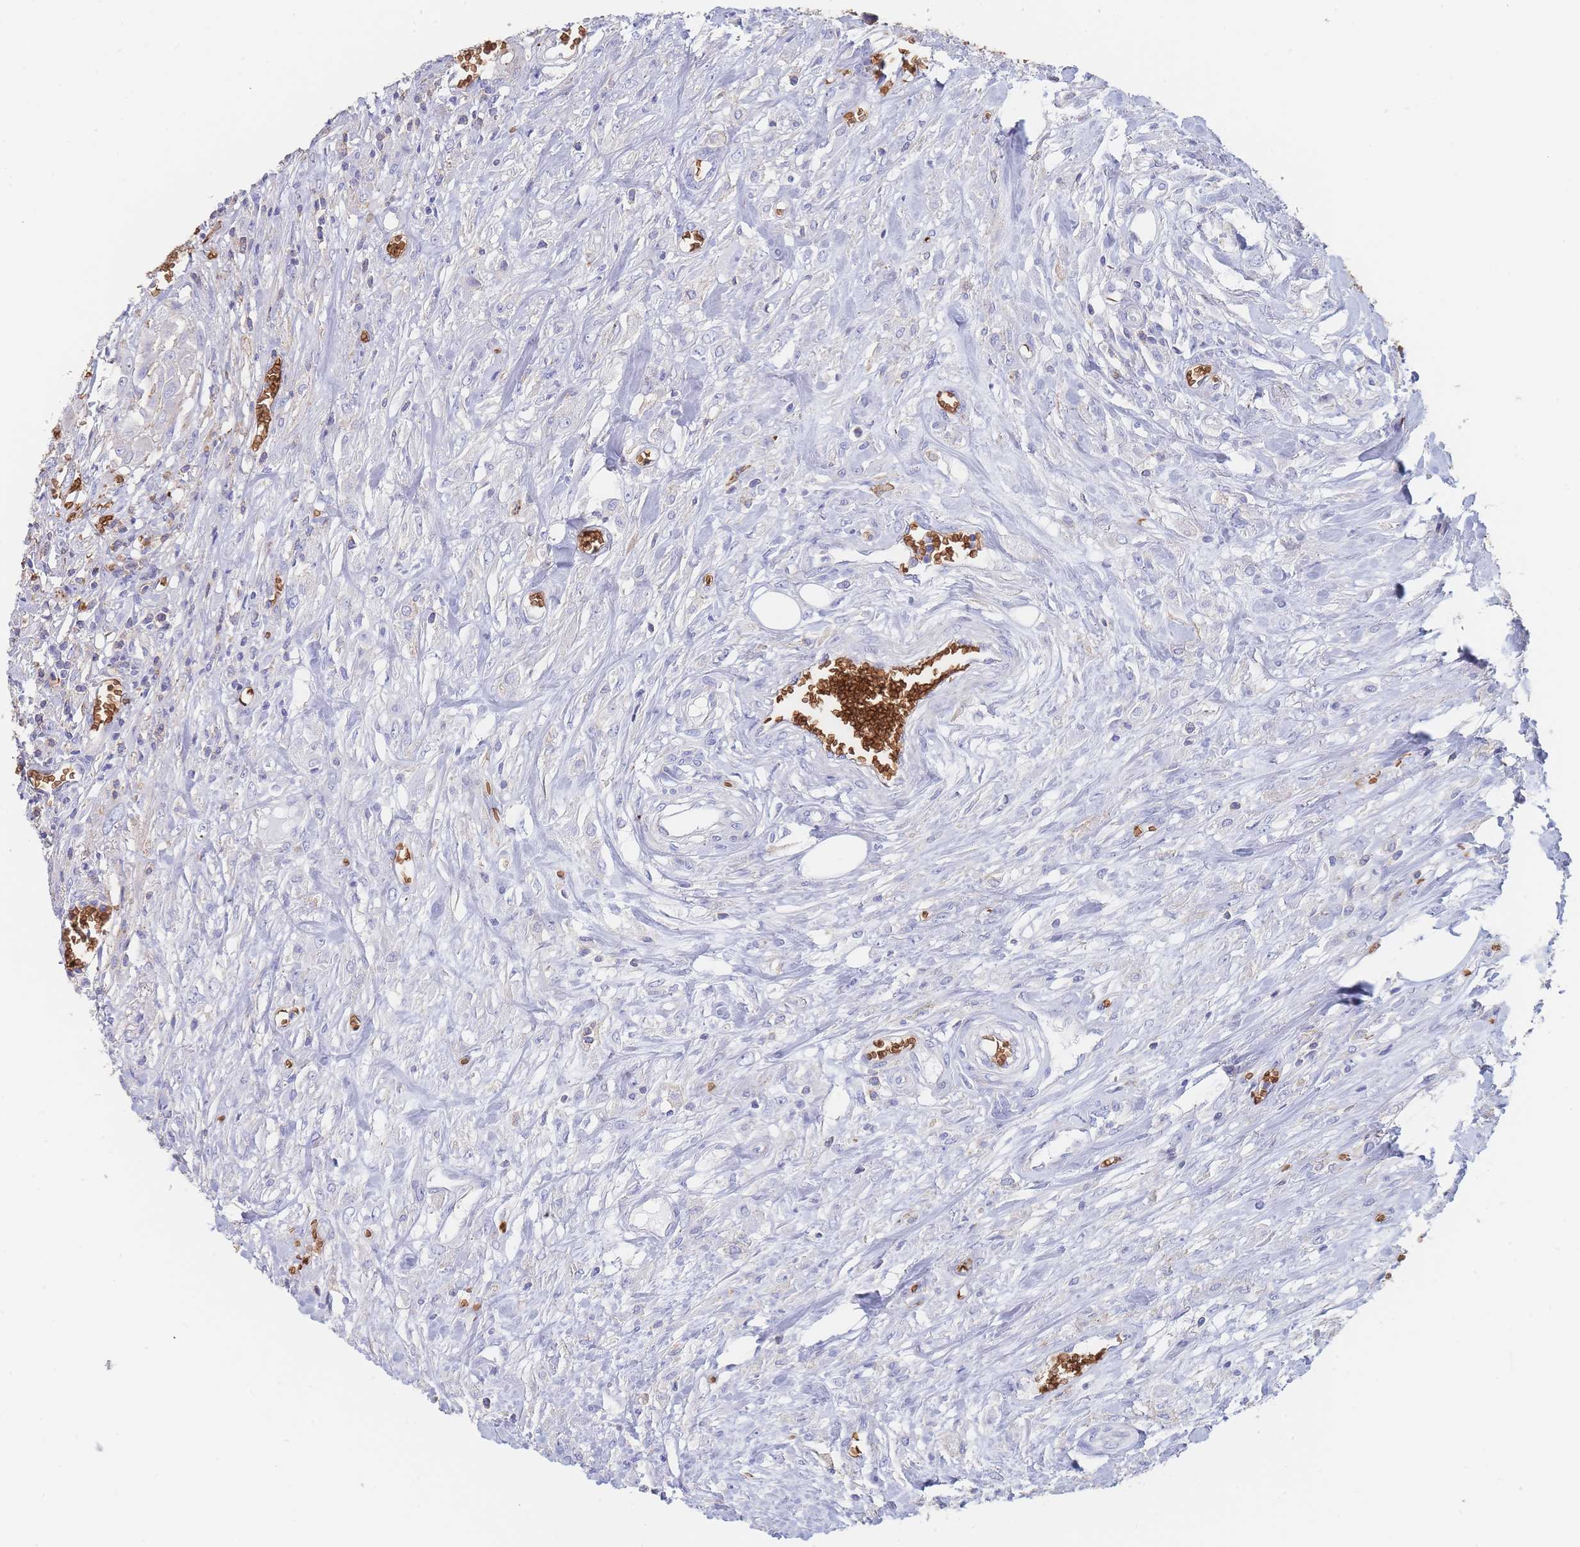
{"staining": {"intensity": "negative", "quantity": "none", "location": "none"}, "tissue": "urothelial cancer", "cell_type": "Tumor cells", "image_type": "cancer", "snomed": [{"axis": "morphology", "description": "Urothelial carcinoma, High grade"}, {"axis": "topography", "description": "Urinary bladder"}], "caption": "The photomicrograph reveals no staining of tumor cells in urothelial cancer.", "gene": "SLC2A1", "patient": {"sex": "male", "age": 57}}